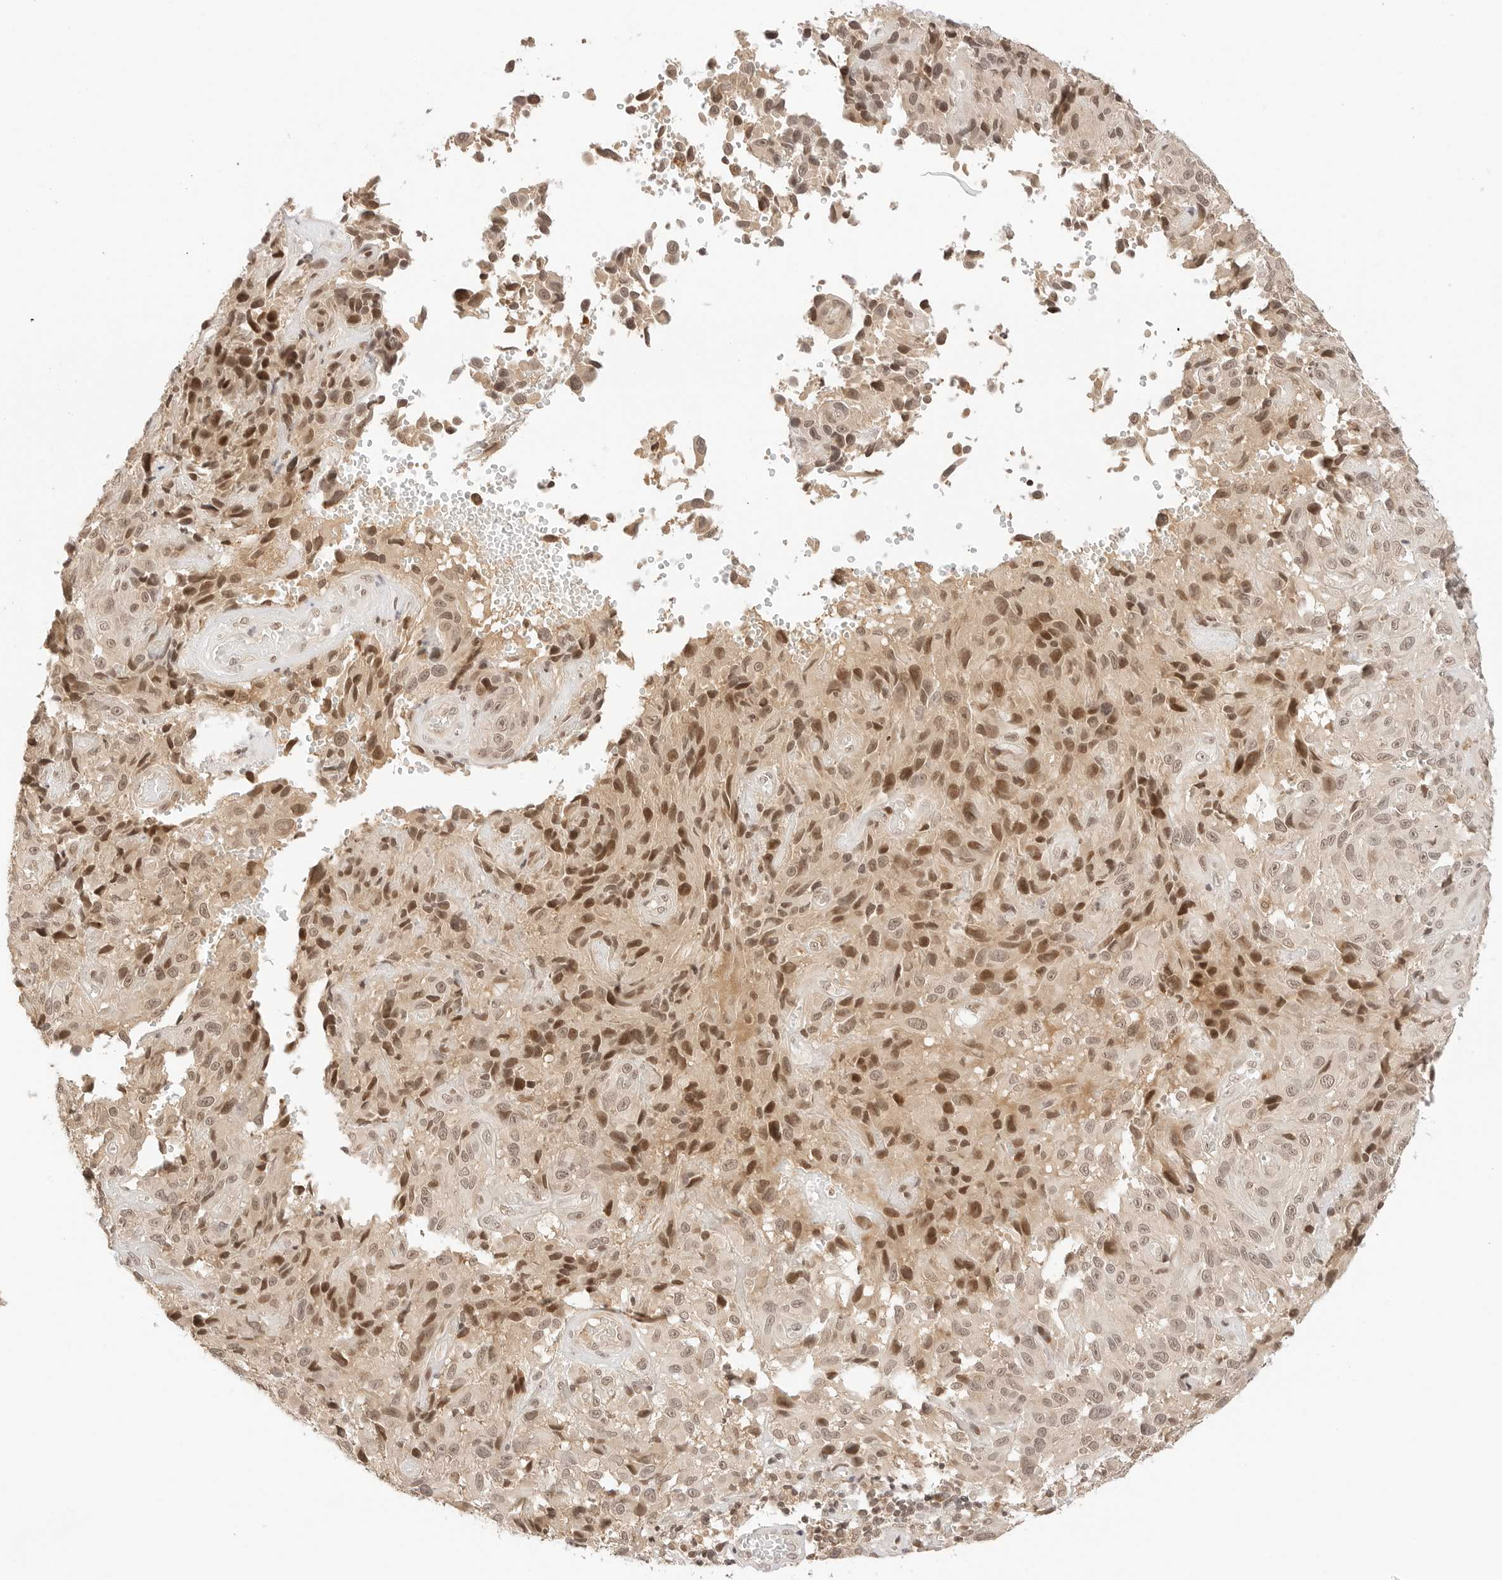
{"staining": {"intensity": "moderate", "quantity": ">75%", "location": "nuclear"}, "tissue": "melanoma", "cell_type": "Tumor cells", "image_type": "cancer", "snomed": [{"axis": "morphology", "description": "Malignant melanoma, NOS"}, {"axis": "topography", "description": "Skin"}], "caption": "Moderate nuclear positivity for a protein is present in approximately >75% of tumor cells of melanoma using IHC.", "gene": "SEPTIN4", "patient": {"sex": "male", "age": 66}}